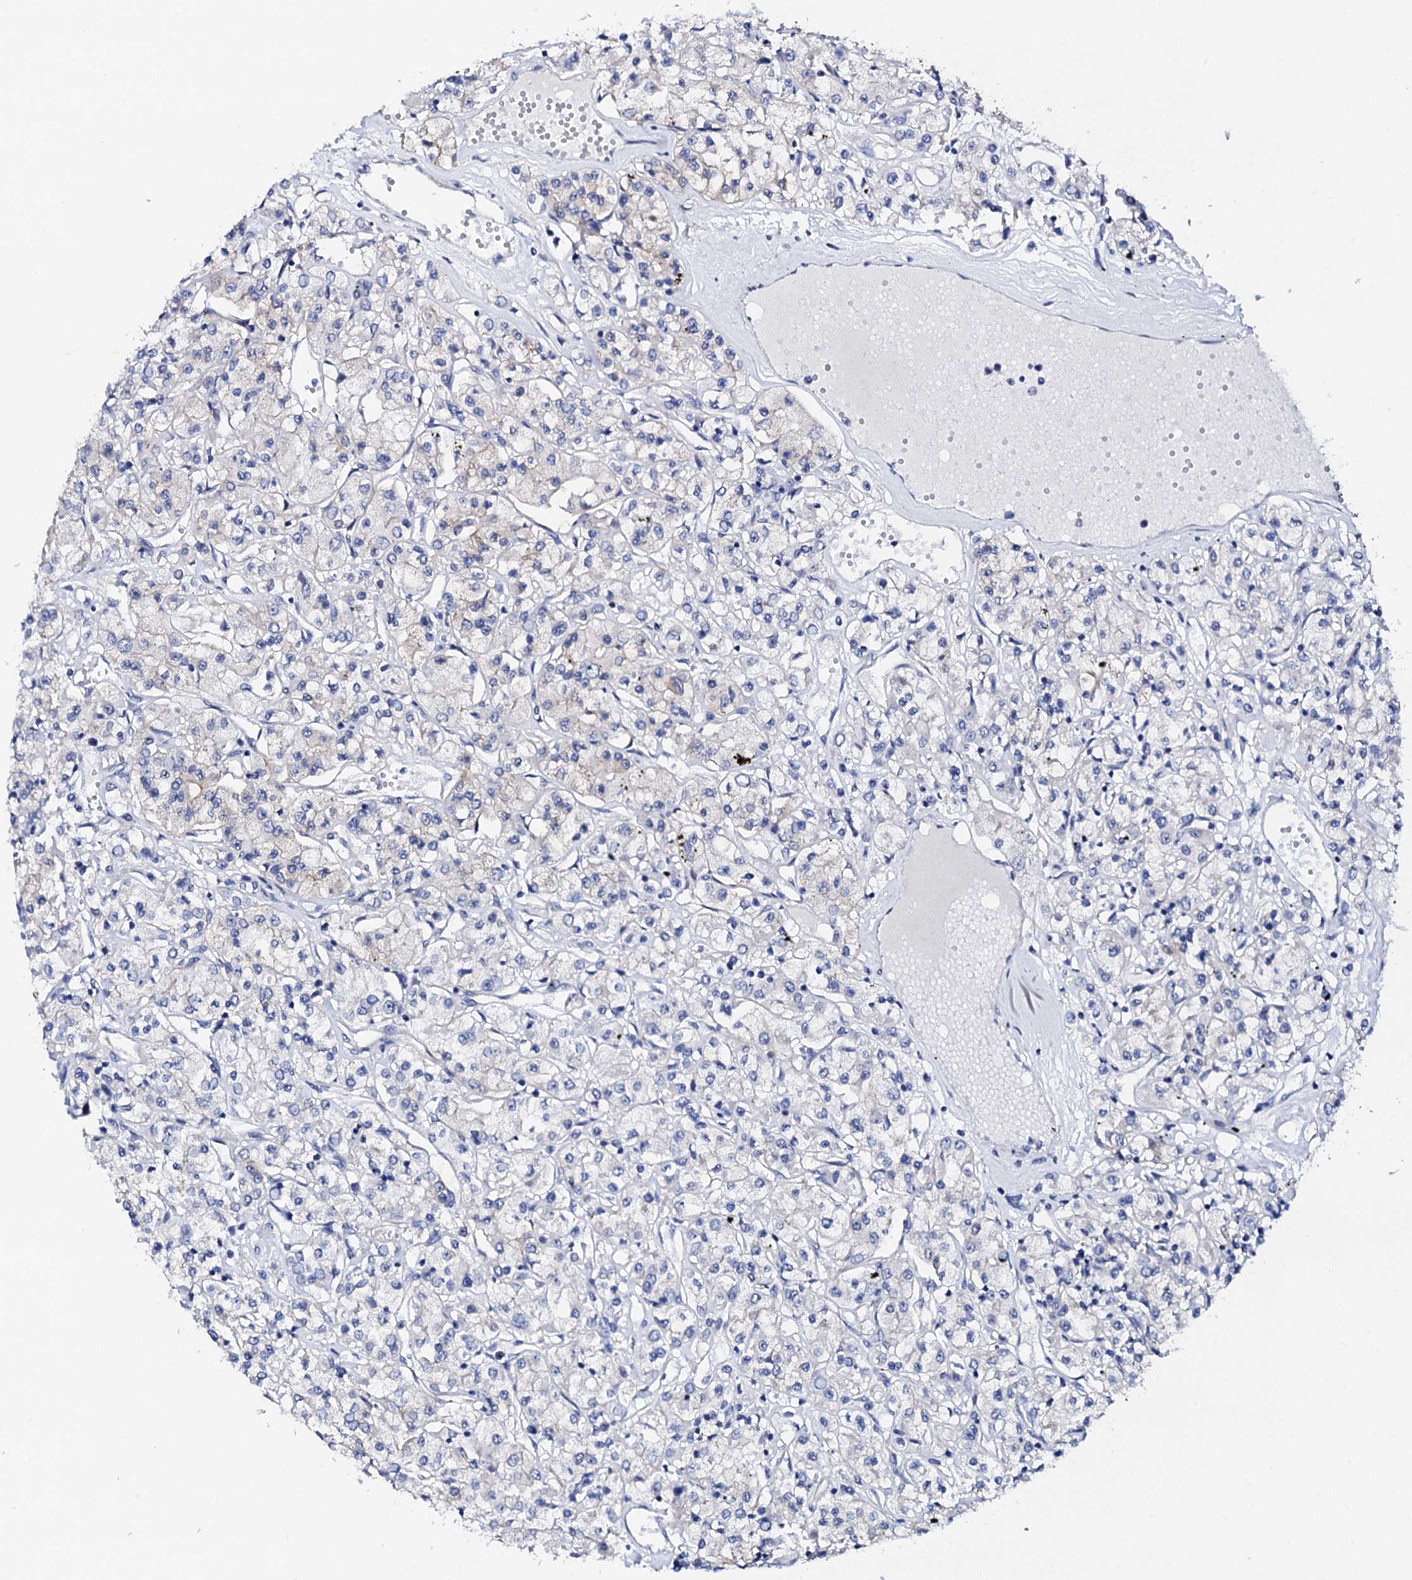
{"staining": {"intensity": "negative", "quantity": "none", "location": "none"}, "tissue": "renal cancer", "cell_type": "Tumor cells", "image_type": "cancer", "snomed": [{"axis": "morphology", "description": "Adenocarcinoma, NOS"}, {"axis": "topography", "description": "Kidney"}], "caption": "This is an immunohistochemistry micrograph of human renal cancer (adenocarcinoma). There is no staining in tumor cells.", "gene": "TRDN", "patient": {"sex": "female", "age": 59}}